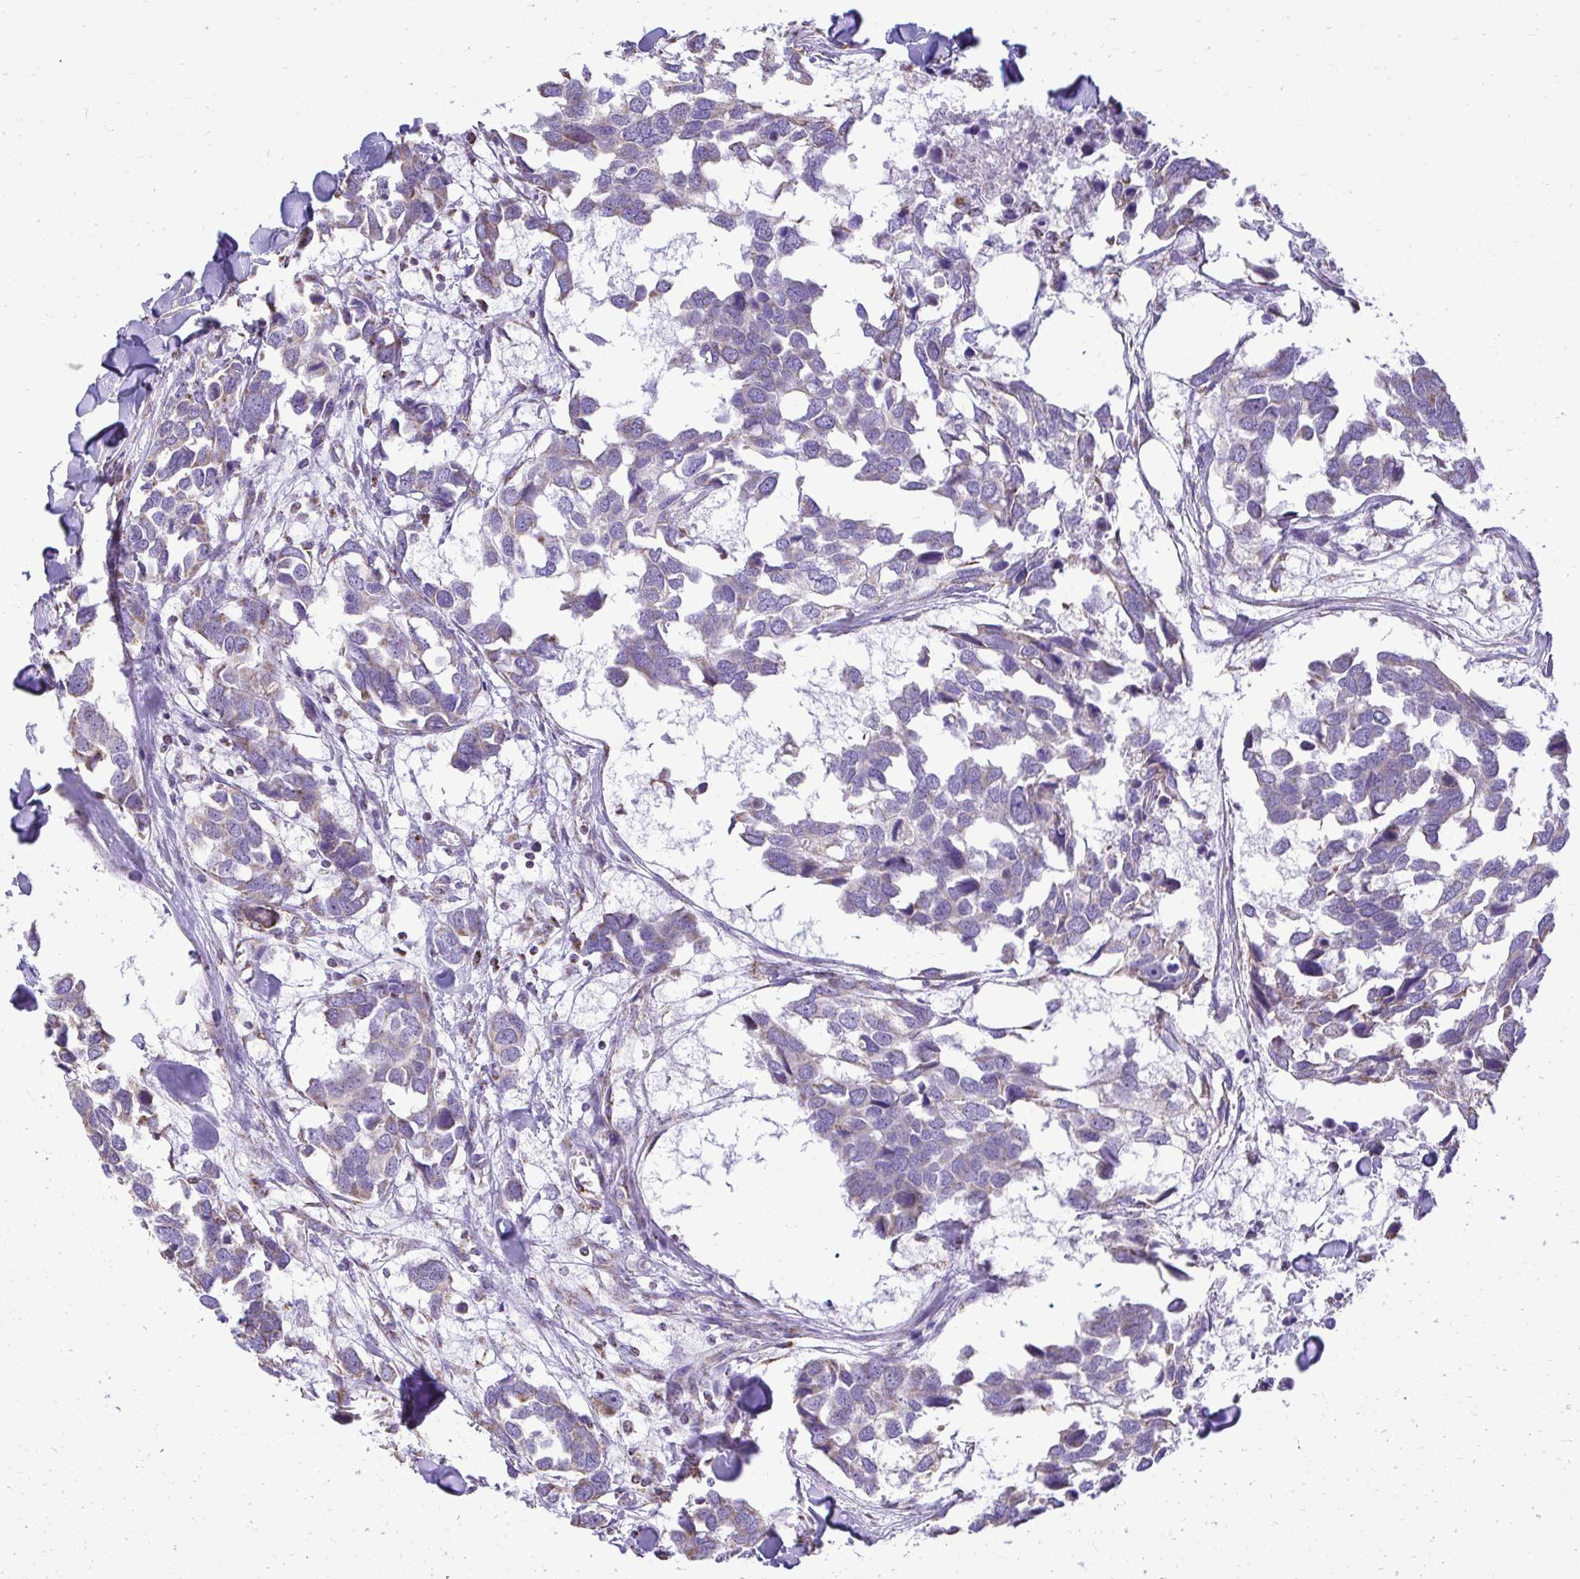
{"staining": {"intensity": "weak", "quantity": "<25%", "location": "cytoplasmic/membranous"}, "tissue": "breast cancer", "cell_type": "Tumor cells", "image_type": "cancer", "snomed": [{"axis": "morphology", "description": "Duct carcinoma"}, {"axis": "topography", "description": "Breast"}], "caption": "Immunohistochemistry photomicrograph of neoplastic tissue: human breast cancer stained with DAB (3,3'-diaminobenzidine) exhibits no significant protein expression in tumor cells.", "gene": "MPZL2", "patient": {"sex": "female", "age": 83}}